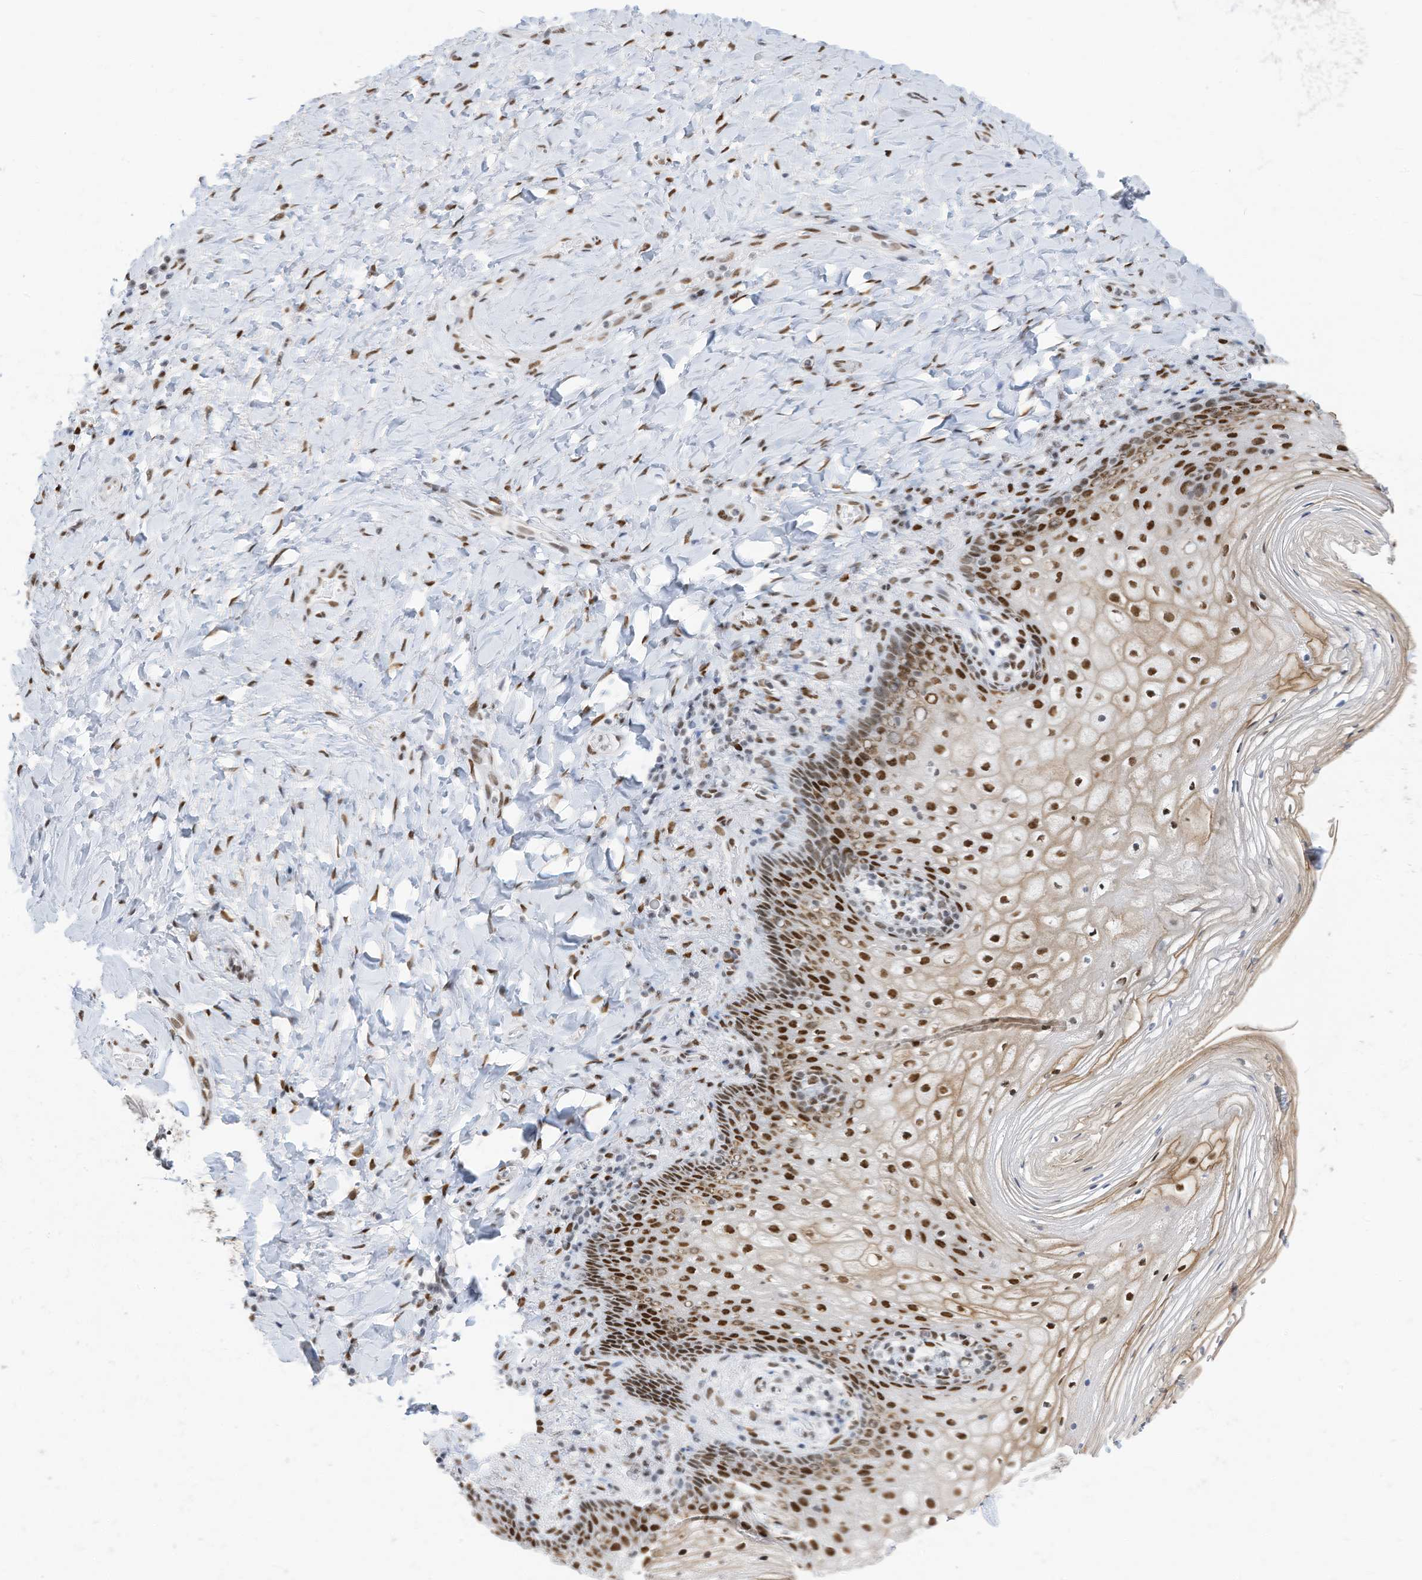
{"staining": {"intensity": "strong", "quantity": ">75%", "location": "nuclear"}, "tissue": "vagina", "cell_type": "Squamous epithelial cells", "image_type": "normal", "snomed": [{"axis": "morphology", "description": "Normal tissue, NOS"}, {"axis": "topography", "description": "Vagina"}], "caption": "A photomicrograph of vagina stained for a protein displays strong nuclear brown staining in squamous epithelial cells.", "gene": "KHSRP", "patient": {"sex": "female", "age": 60}}